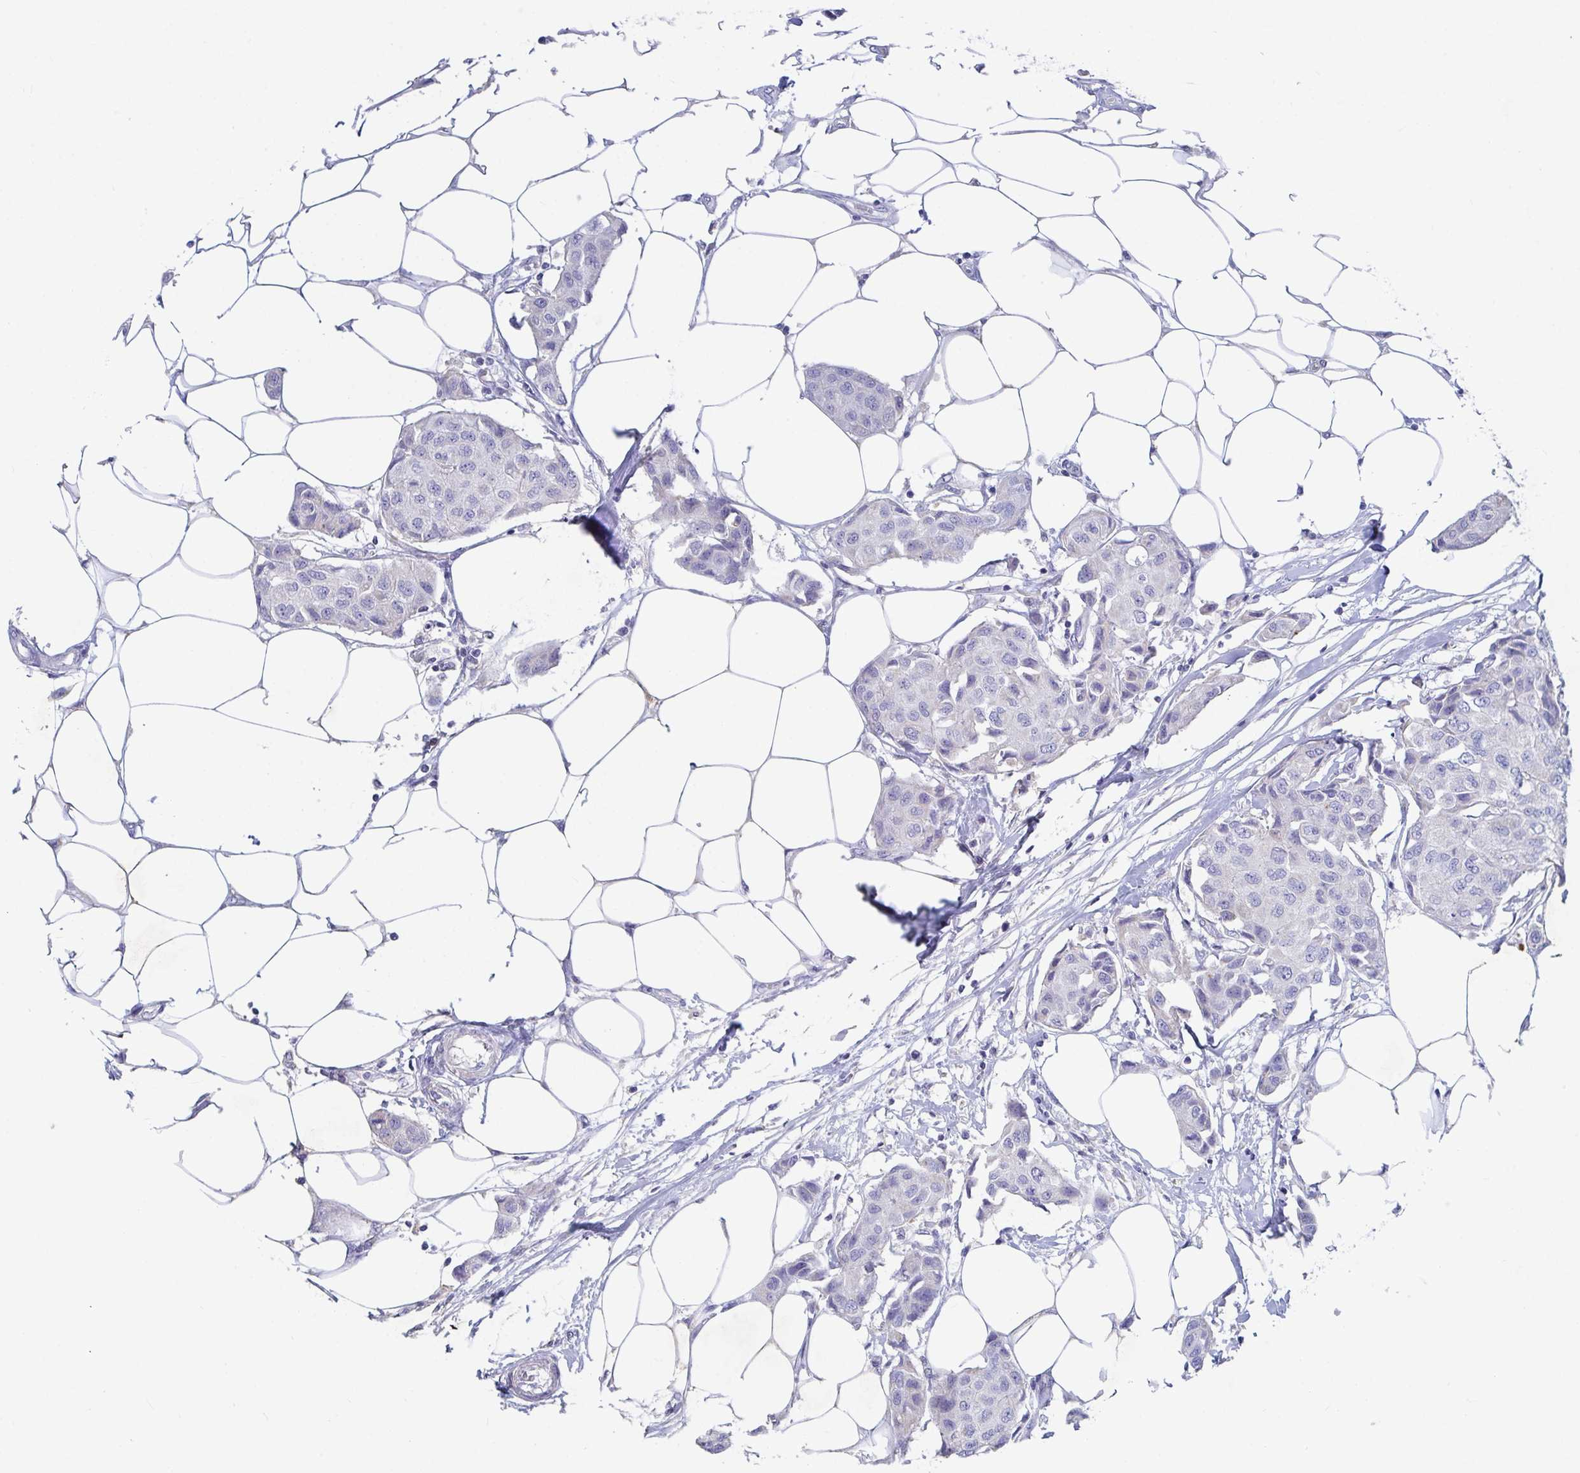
{"staining": {"intensity": "negative", "quantity": "none", "location": "none"}, "tissue": "breast cancer", "cell_type": "Tumor cells", "image_type": "cancer", "snomed": [{"axis": "morphology", "description": "Duct carcinoma"}, {"axis": "topography", "description": "Breast"}, {"axis": "topography", "description": "Lymph node"}], "caption": "Tumor cells are negative for protein expression in human breast cancer (infiltrating ductal carcinoma). Nuclei are stained in blue.", "gene": "ZNF561", "patient": {"sex": "female", "age": 80}}